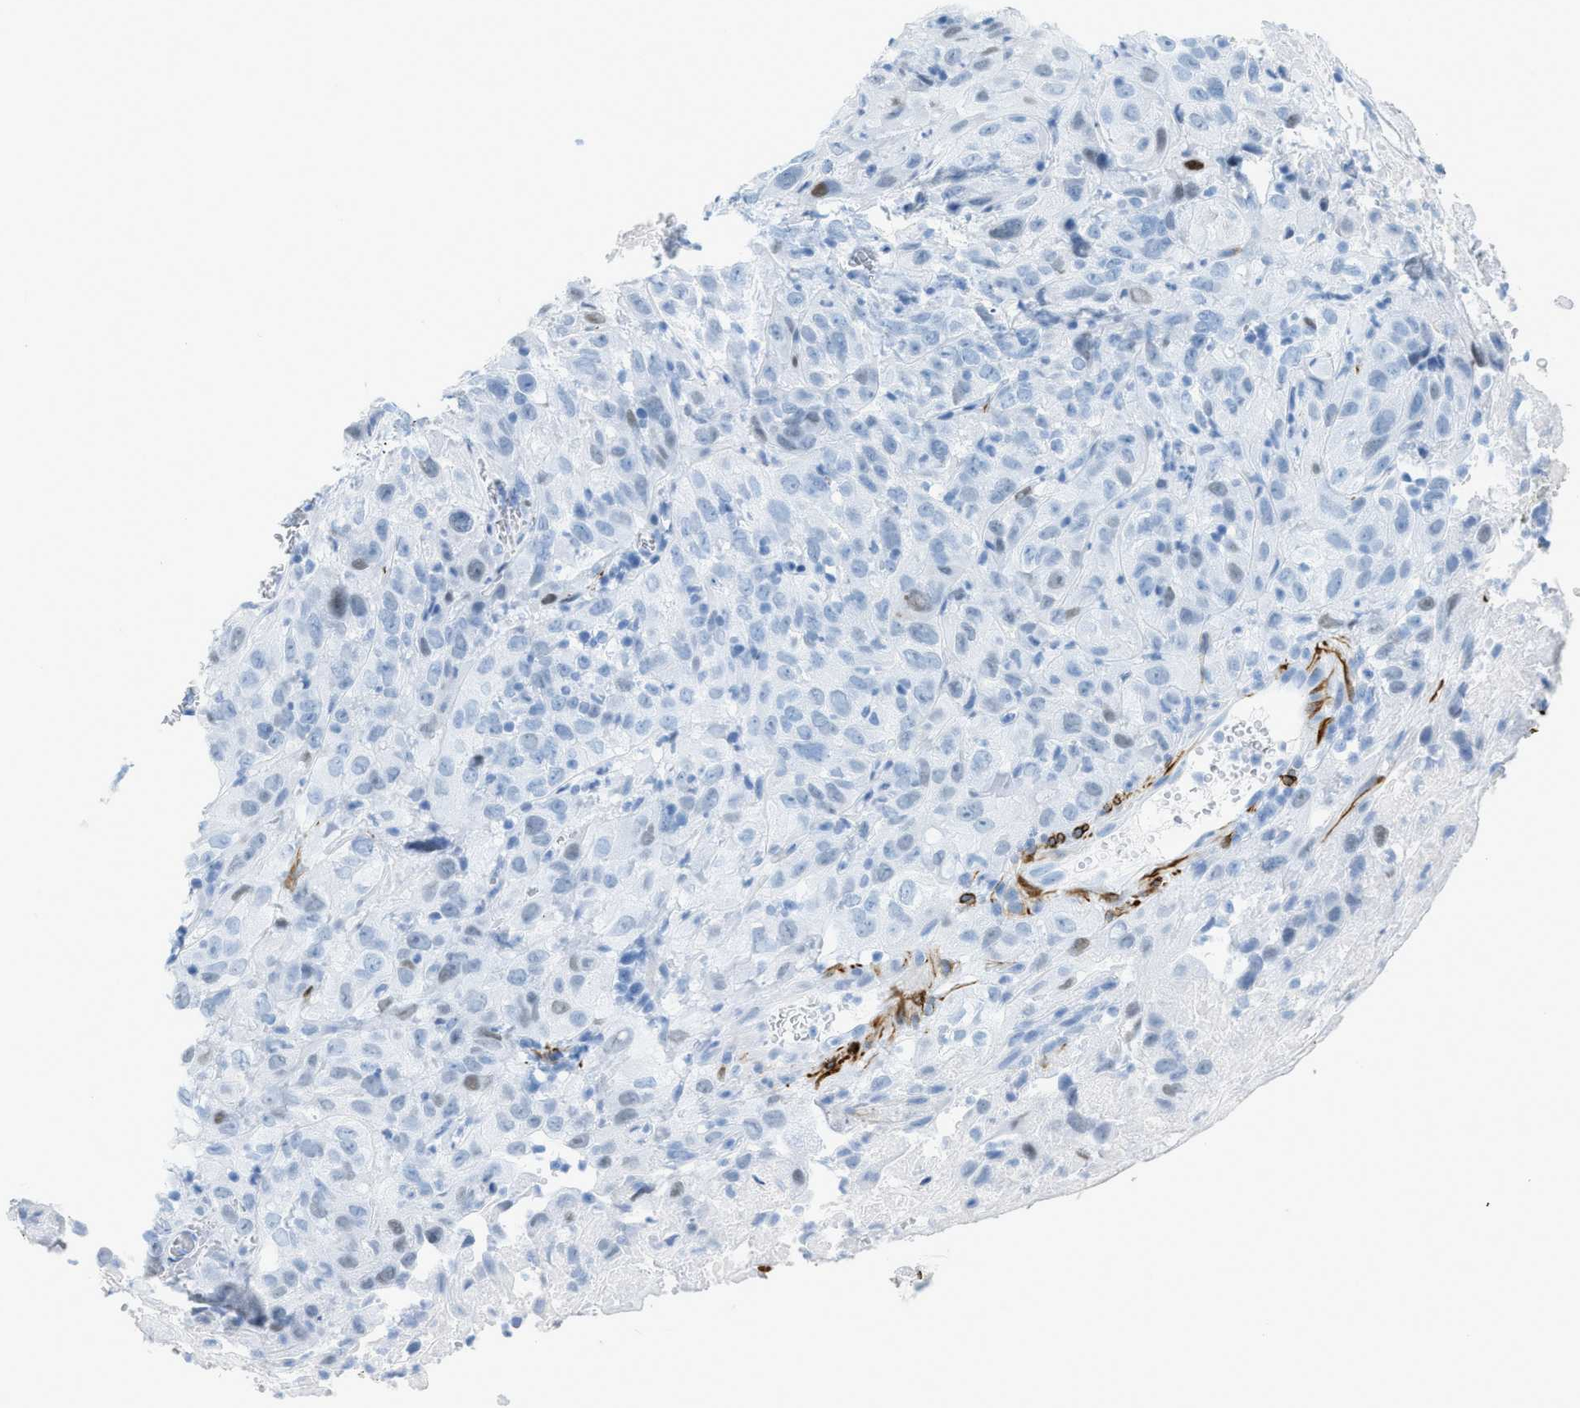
{"staining": {"intensity": "negative", "quantity": "none", "location": "none"}, "tissue": "cervical cancer", "cell_type": "Tumor cells", "image_type": "cancer", "snomed": [{"axis": "morphology", "description": "Squamous cell carcinoma, NOS"}, {"axis": "topography", "description": "Cervix"}], "caption": "An immunohistochemistry photomicrograph of cervical cancer (squamous cell carcinoma) is shown. There is no staining in tumor cells of cervical cancer (squamous cell carcinoma).", "gene": "DES", "patient": {"sex": "female", "age": 32}}